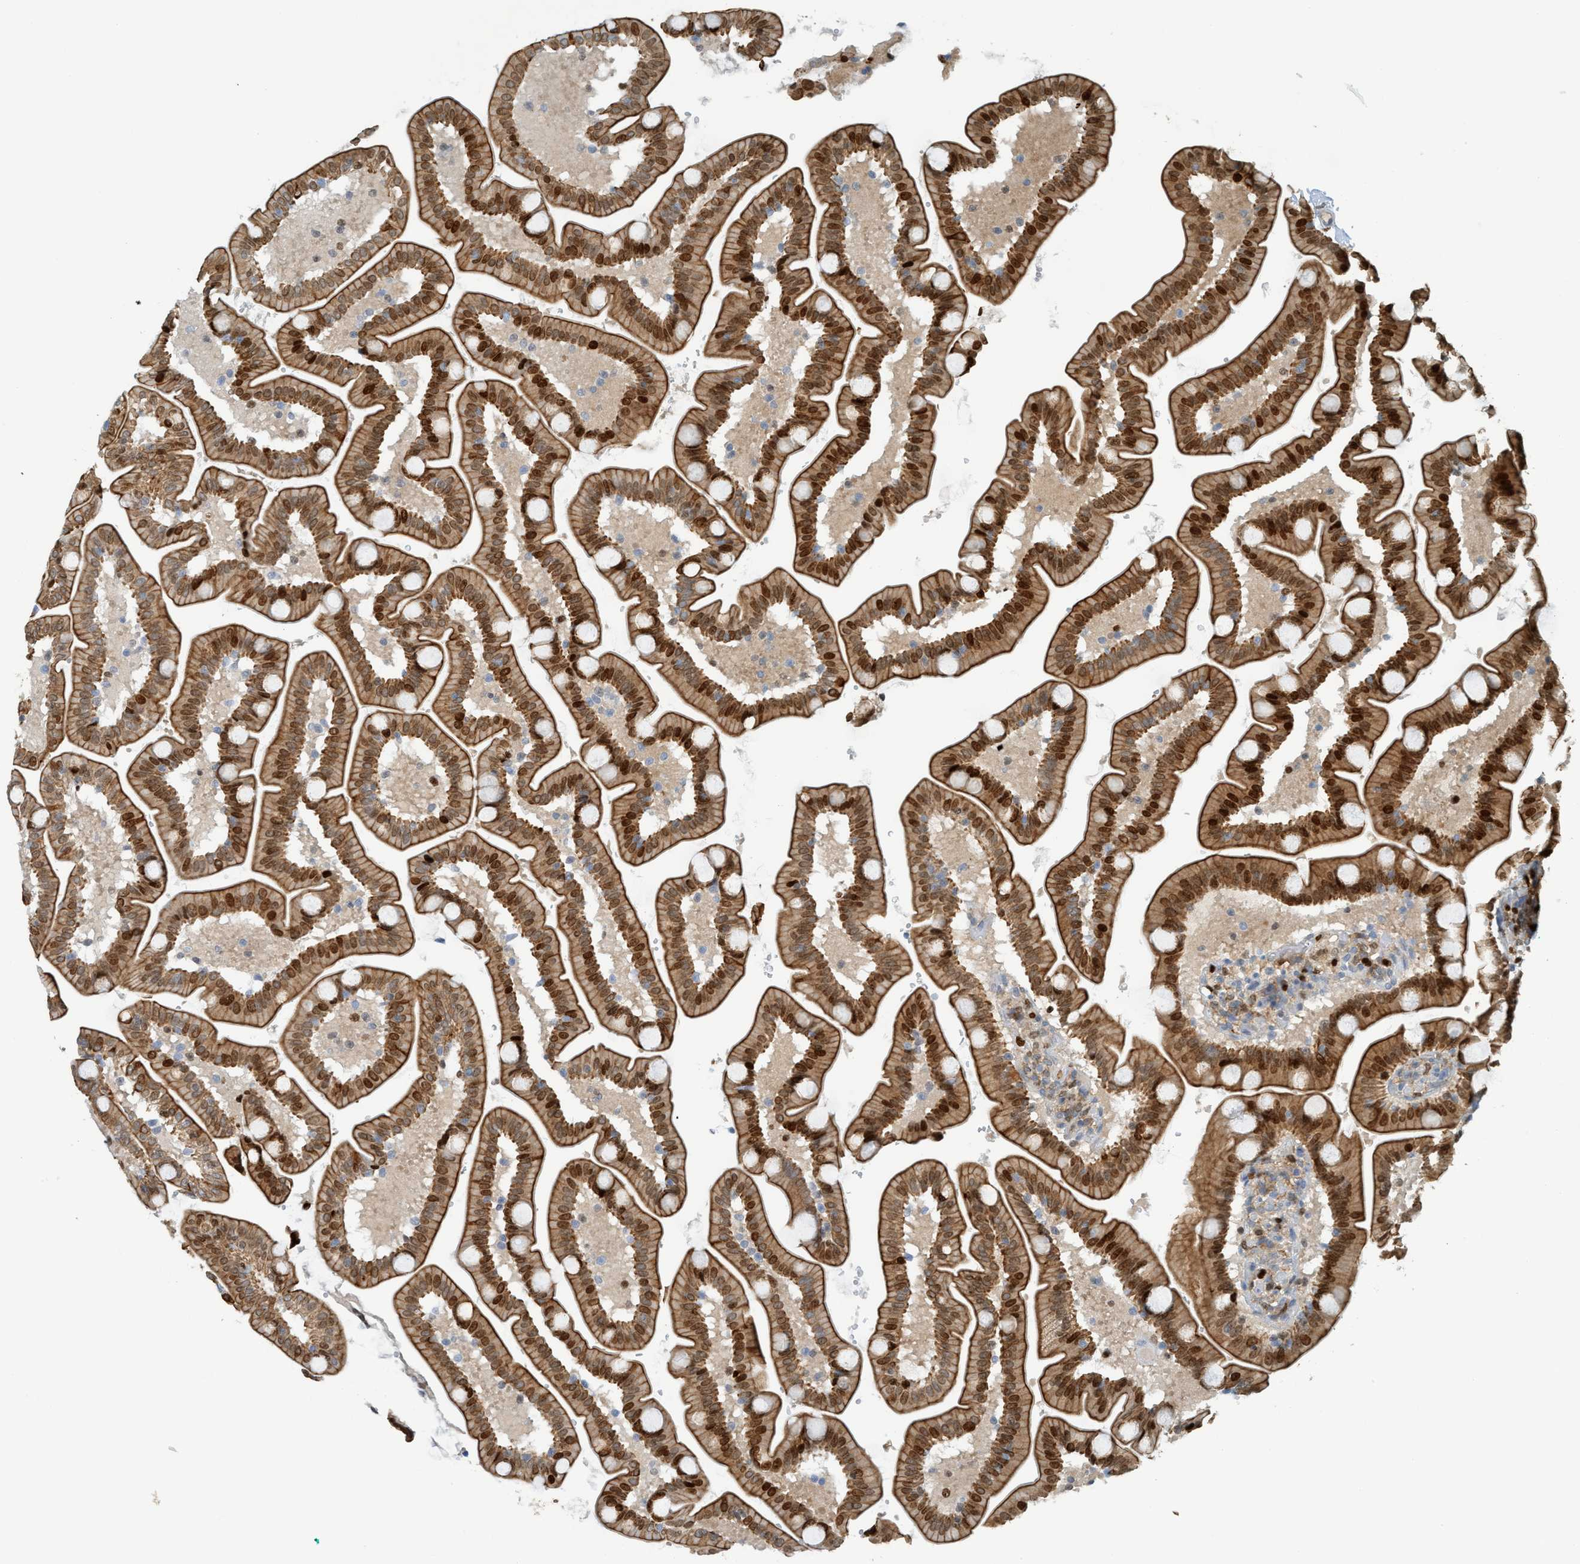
{"staining": {"intensity": "strong", "quantity": ">75%", "location": "cytoplasmic/membranous,nuclear"}, "tissue": "duodenum", "cell_type": "Glandular cells", "image_type": "normal", "snomed": [{"axis": "morphology", "description": "Normal tissue, NOS"}, {"axis": "topography", "description": "Duodenum"}], "caption": "DAB immunohistochemical staining of normal duodenum exhibits strong cytoplasmic/membranous,nuclear protein staining in approximately >75% of glandular cells.", "gene": "SH3D19", "patient": {"sex": "male", "age": 54}}